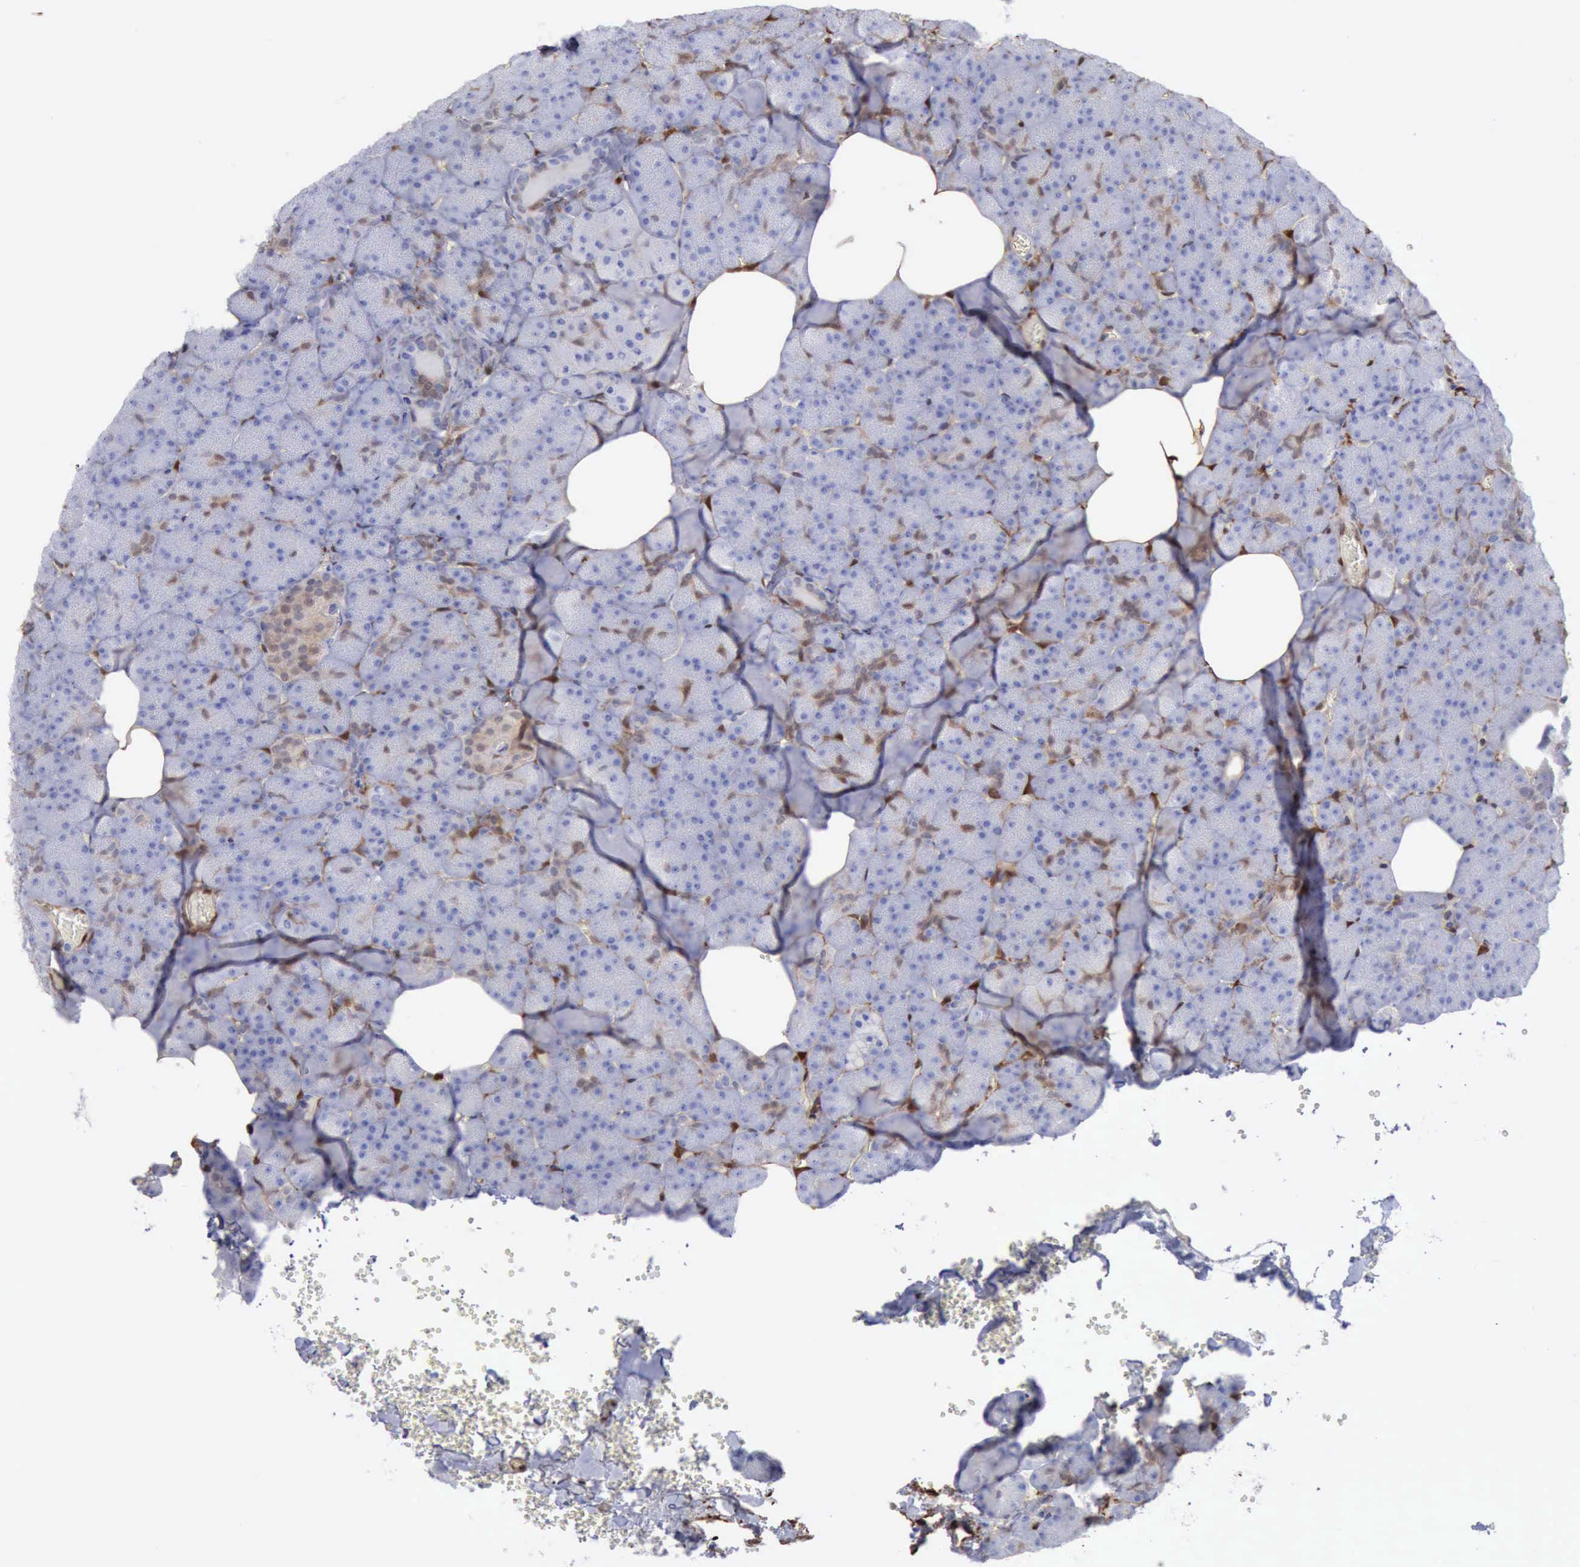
{"staining": {"intensity": "negative", "quantity": "none", "location": "none"}, "tissue": "pancreas", "cell_type": "Exocrine glandular cells", "image_type": "normal", "snomed": [{"axis": "morphology", "description": "Normal tissue, NOS"}, {"axis": "topography", "description": "Pancreas"}], "caption": "Protein analysis of unremarkable pancreas exhibits no significant positivity in exocrine glandular cells. (Stains: DAB (3,3'-diaminobenzidine) IHC with hematoxylin counter stain, Microscopy: brightfield microscopy at high magnification).", "gene": "FHL1", "patient": {"sex": "female", "age": 35}}